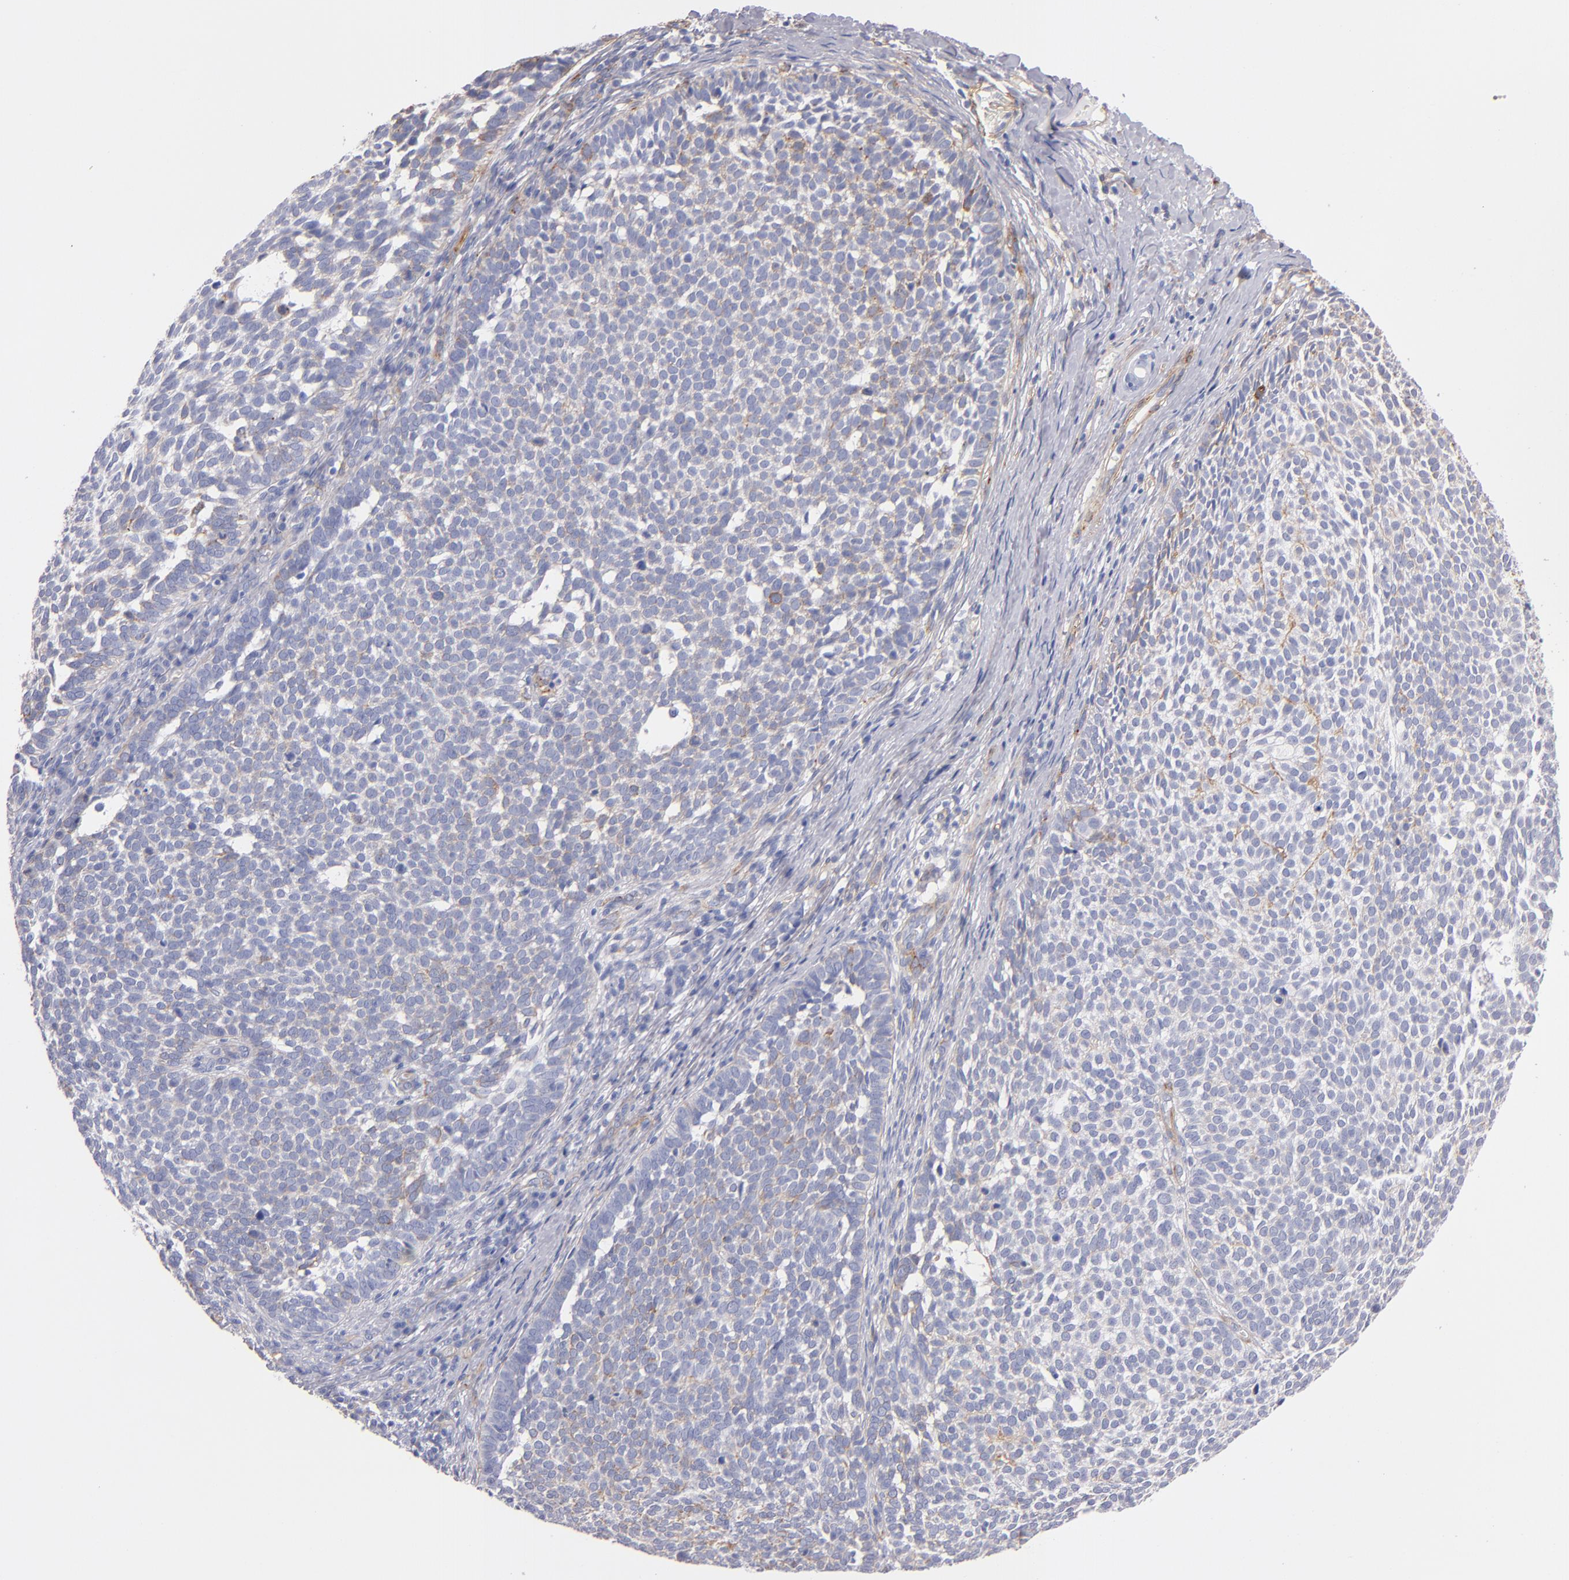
{"staining": {"intensity": "weak", "quantity": "<25%", "location": "cytoplasmic/membranous"}, "tissue": "skin cancer", "cell_type": "Tumor cells", "image_type": "cancer", "snomed": [{"axis": "morphology", "description": "Basal cell carcinoma"}, {"axis": "topography", "description": "Skin"}], "caption": "This photomicrograph is of basal cell carcinoma (skin) stained with immunohistochemistry (IHC) to label a protein in brown with the nuclei are counter-stained blue. There is no staining in tumor cells.", "gene": "LAMC1", "patient": {"sex": "male", "age": 63}}